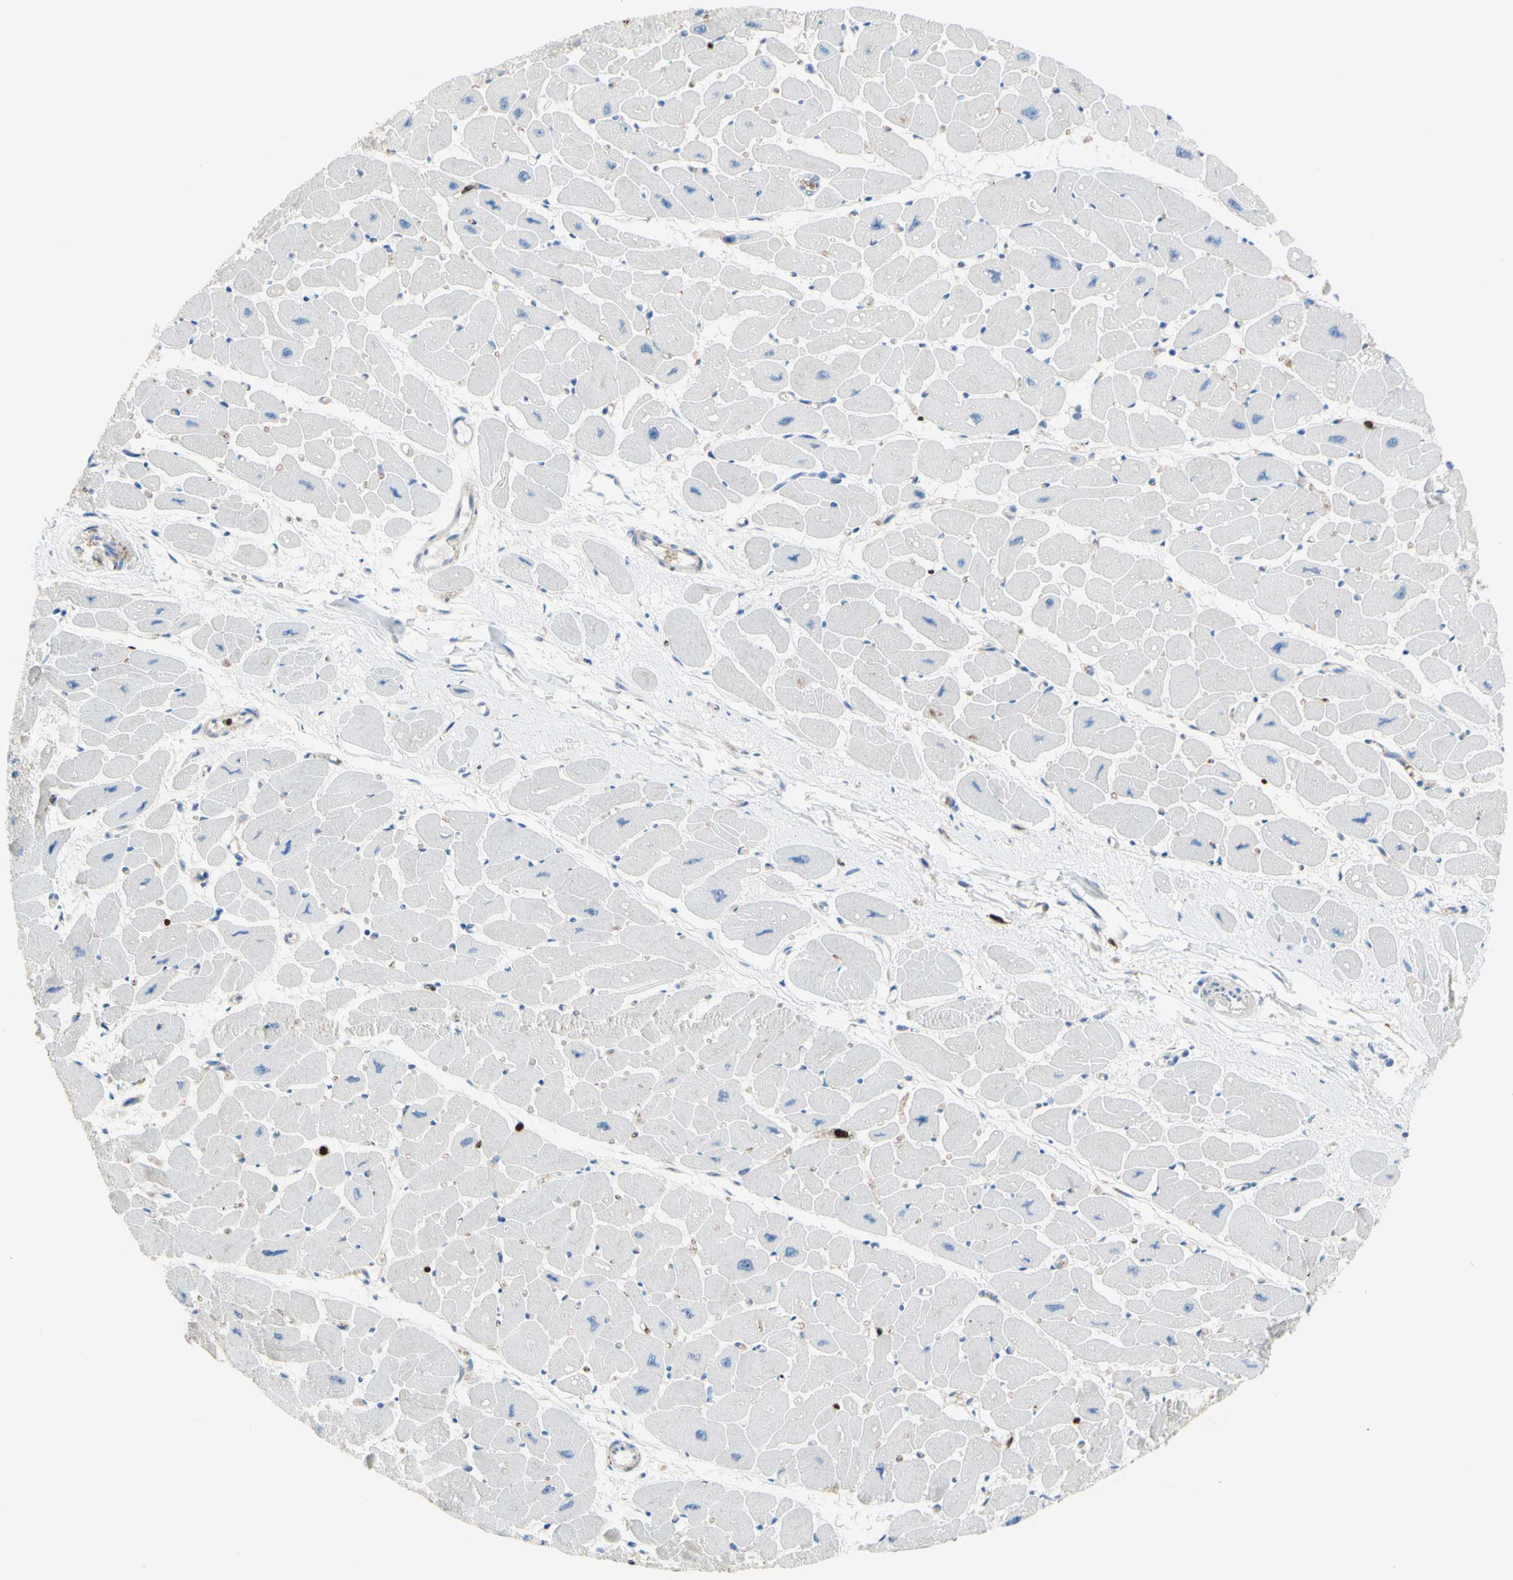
{"staining": {"intensity": "negative", "quantity": "none", "location": "none"}, "tissue": "heart muscle", "cell_type": "Cardiomyocytes", "image_type": "normal", "snomed": [{"axis": "morphology", "description": "Normal tissue, NOS"}, {"axis": "topography", "description": "Heart"}], "caption": "IHC of unremarkable human heart muscle exhibits no expression in cardiomyocytes. (Brightfield microscopy of DAB immunohistochemistry at high magnification).", "gene": "USP9X", "patient": {"sex": "female", "age": 54}}